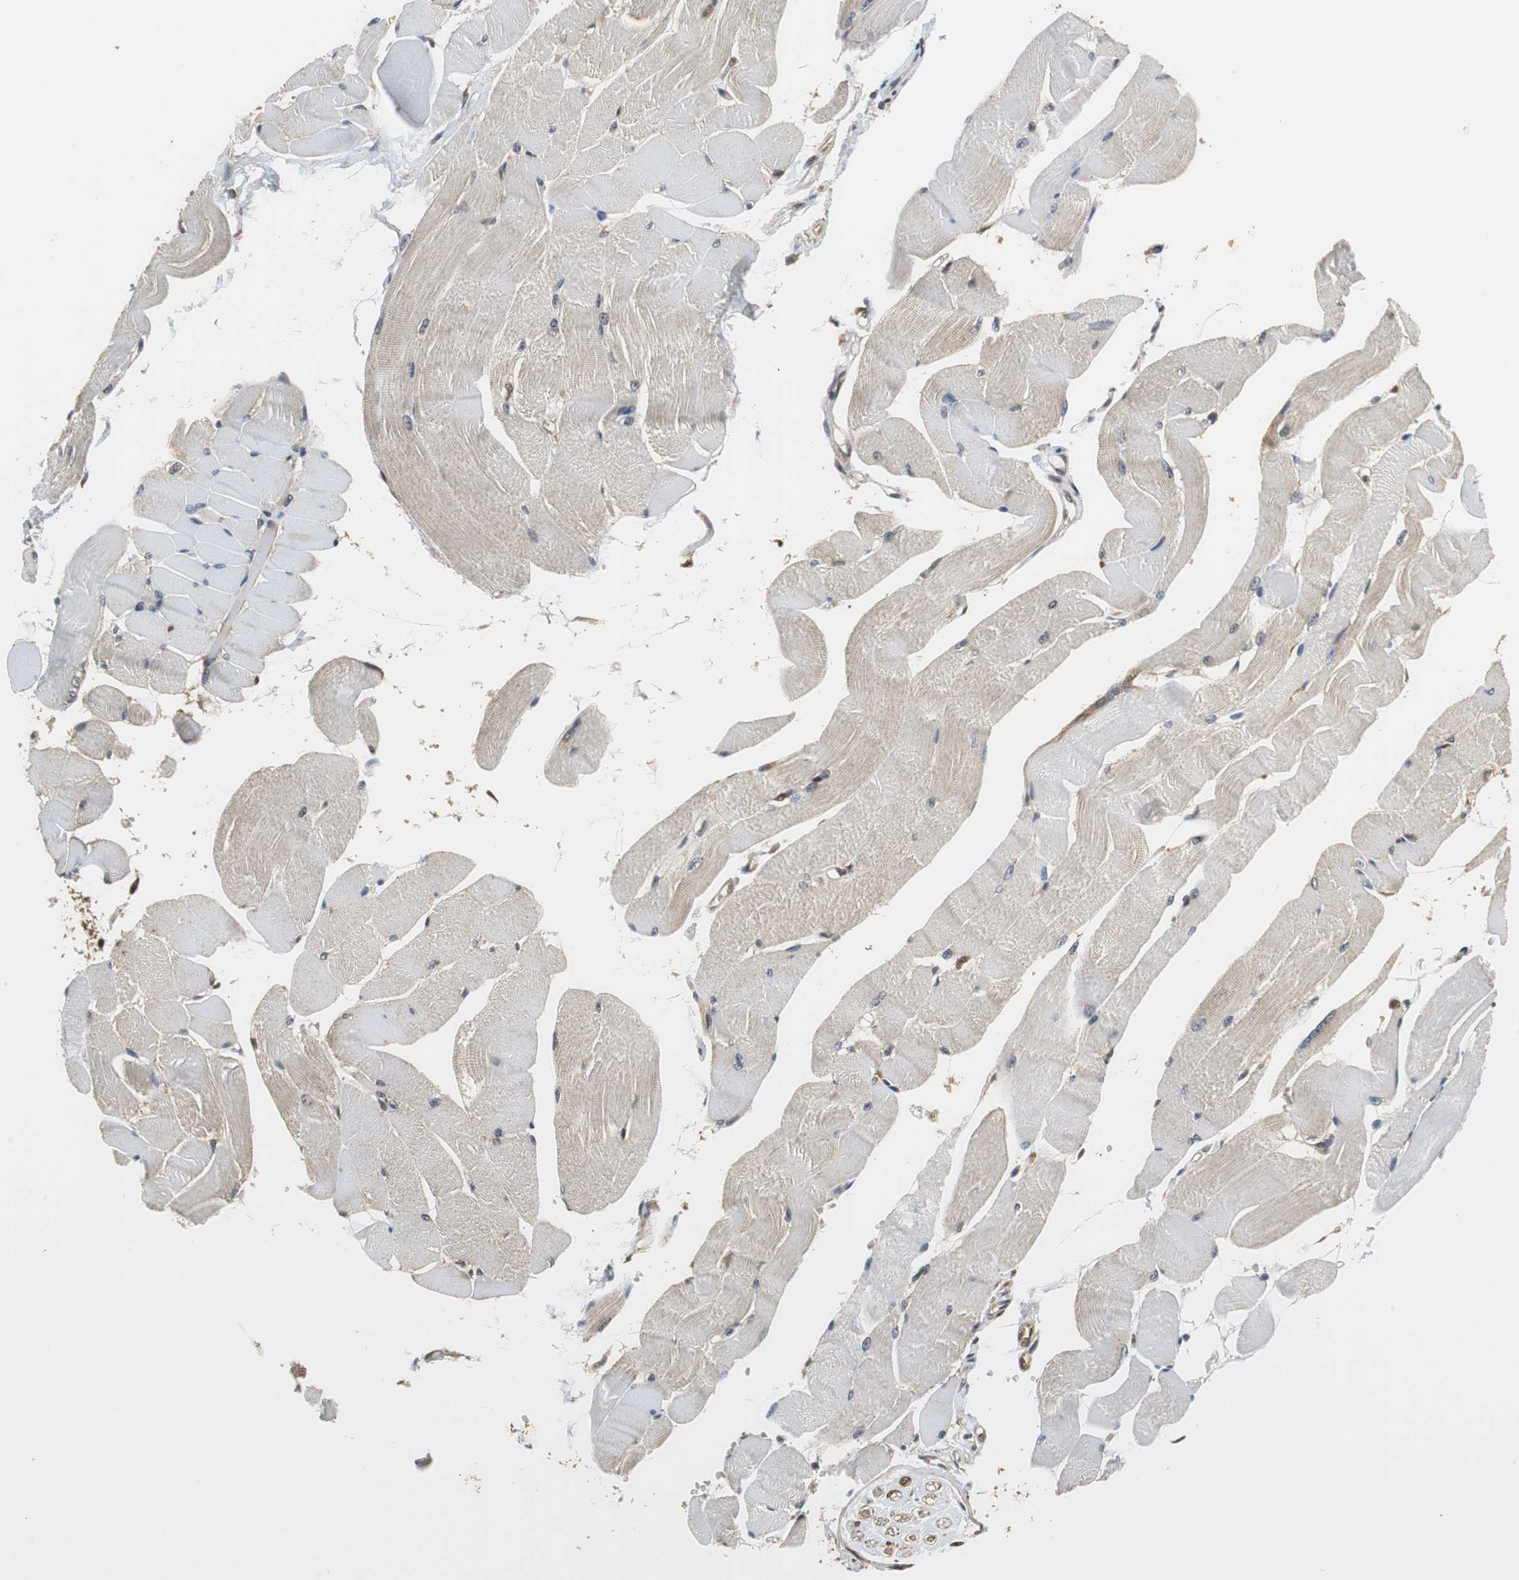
{"staining": {"intensity": "weak", "quantity": "25%-75%", "location": "cytoplasmic/membranous"}, "tissue": "skeletal muscle", "cell_type": "Myocytes", "image_type": "normal", "snomed": [{"axis": "morphology", "description": "Normal tissue, NOS"}, {"axis": "topography", "description": "Skeletal muscle"}, {"axis": "topography", "description": "Peripheral nerve tissue"}], "caption": "Approximately 25%-75% of myocytes in benign human skeletal muscle demonstrate weak cytoplasmic/membranous protein expression as visualized by brown immunohistochemical staining.", "gene": "UBQLN2", "patient": {"sex": "female", "age": 84}}